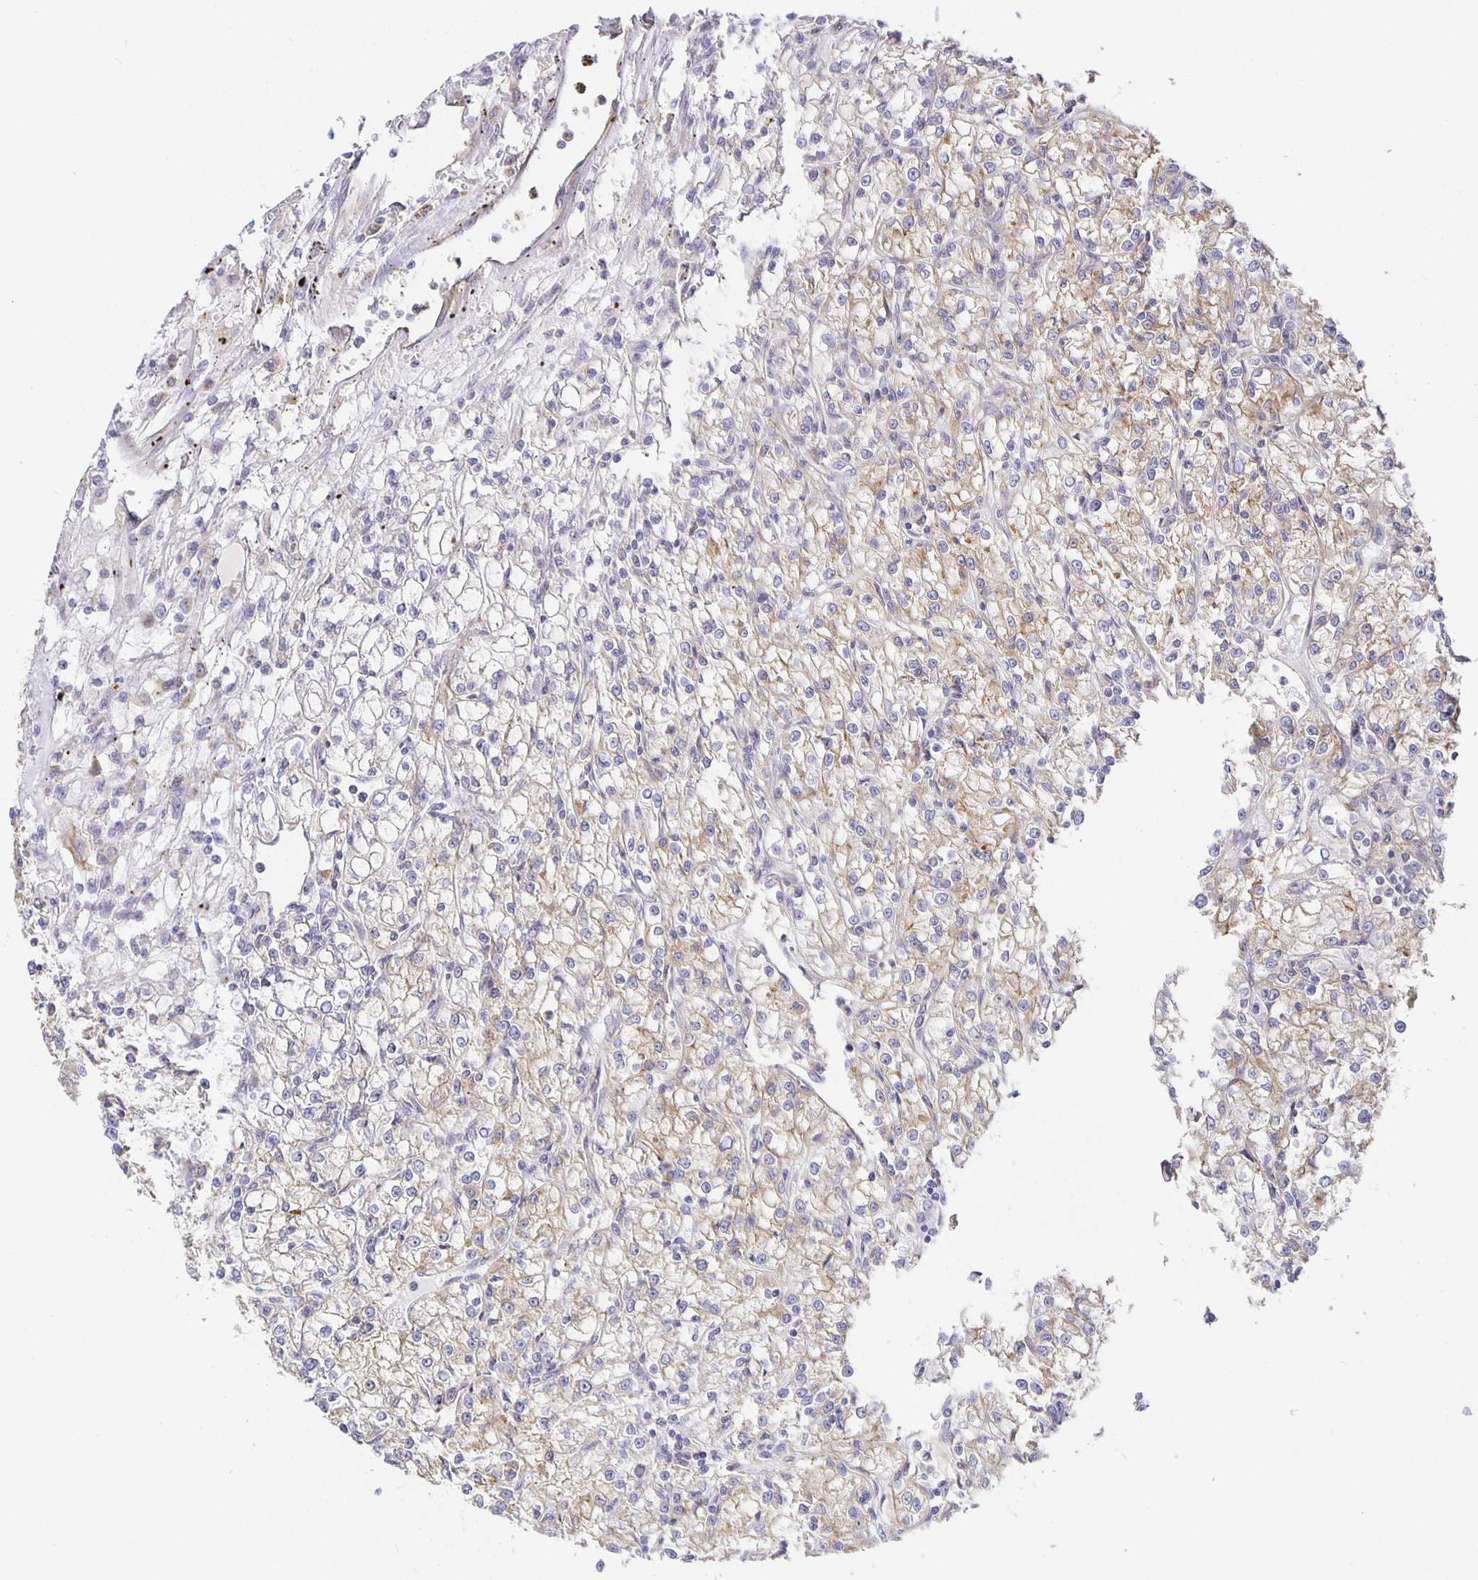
{"staining": {"intensity": "weak", "quantity": "25%-75%", "location": "cytoplasmic/membranous"}, "tissue": "renal cancer", "cell_type": "Tumor cells", "image_type": "cancer", "snomed": [{"axis": "morphology", "description": "Adenocarcinoma, NOS"}, {"axis": "topography", "description": "Kidney"}], "caption": "The image shows immunohistochemical staining of adenocarcinoma (renal). There is weak cytoplasmic/membranous staining is present in approximately 25%-75% of tumor cells.", "gene": "FLRT3", "patient": {"sex": "female", "age": 59}}